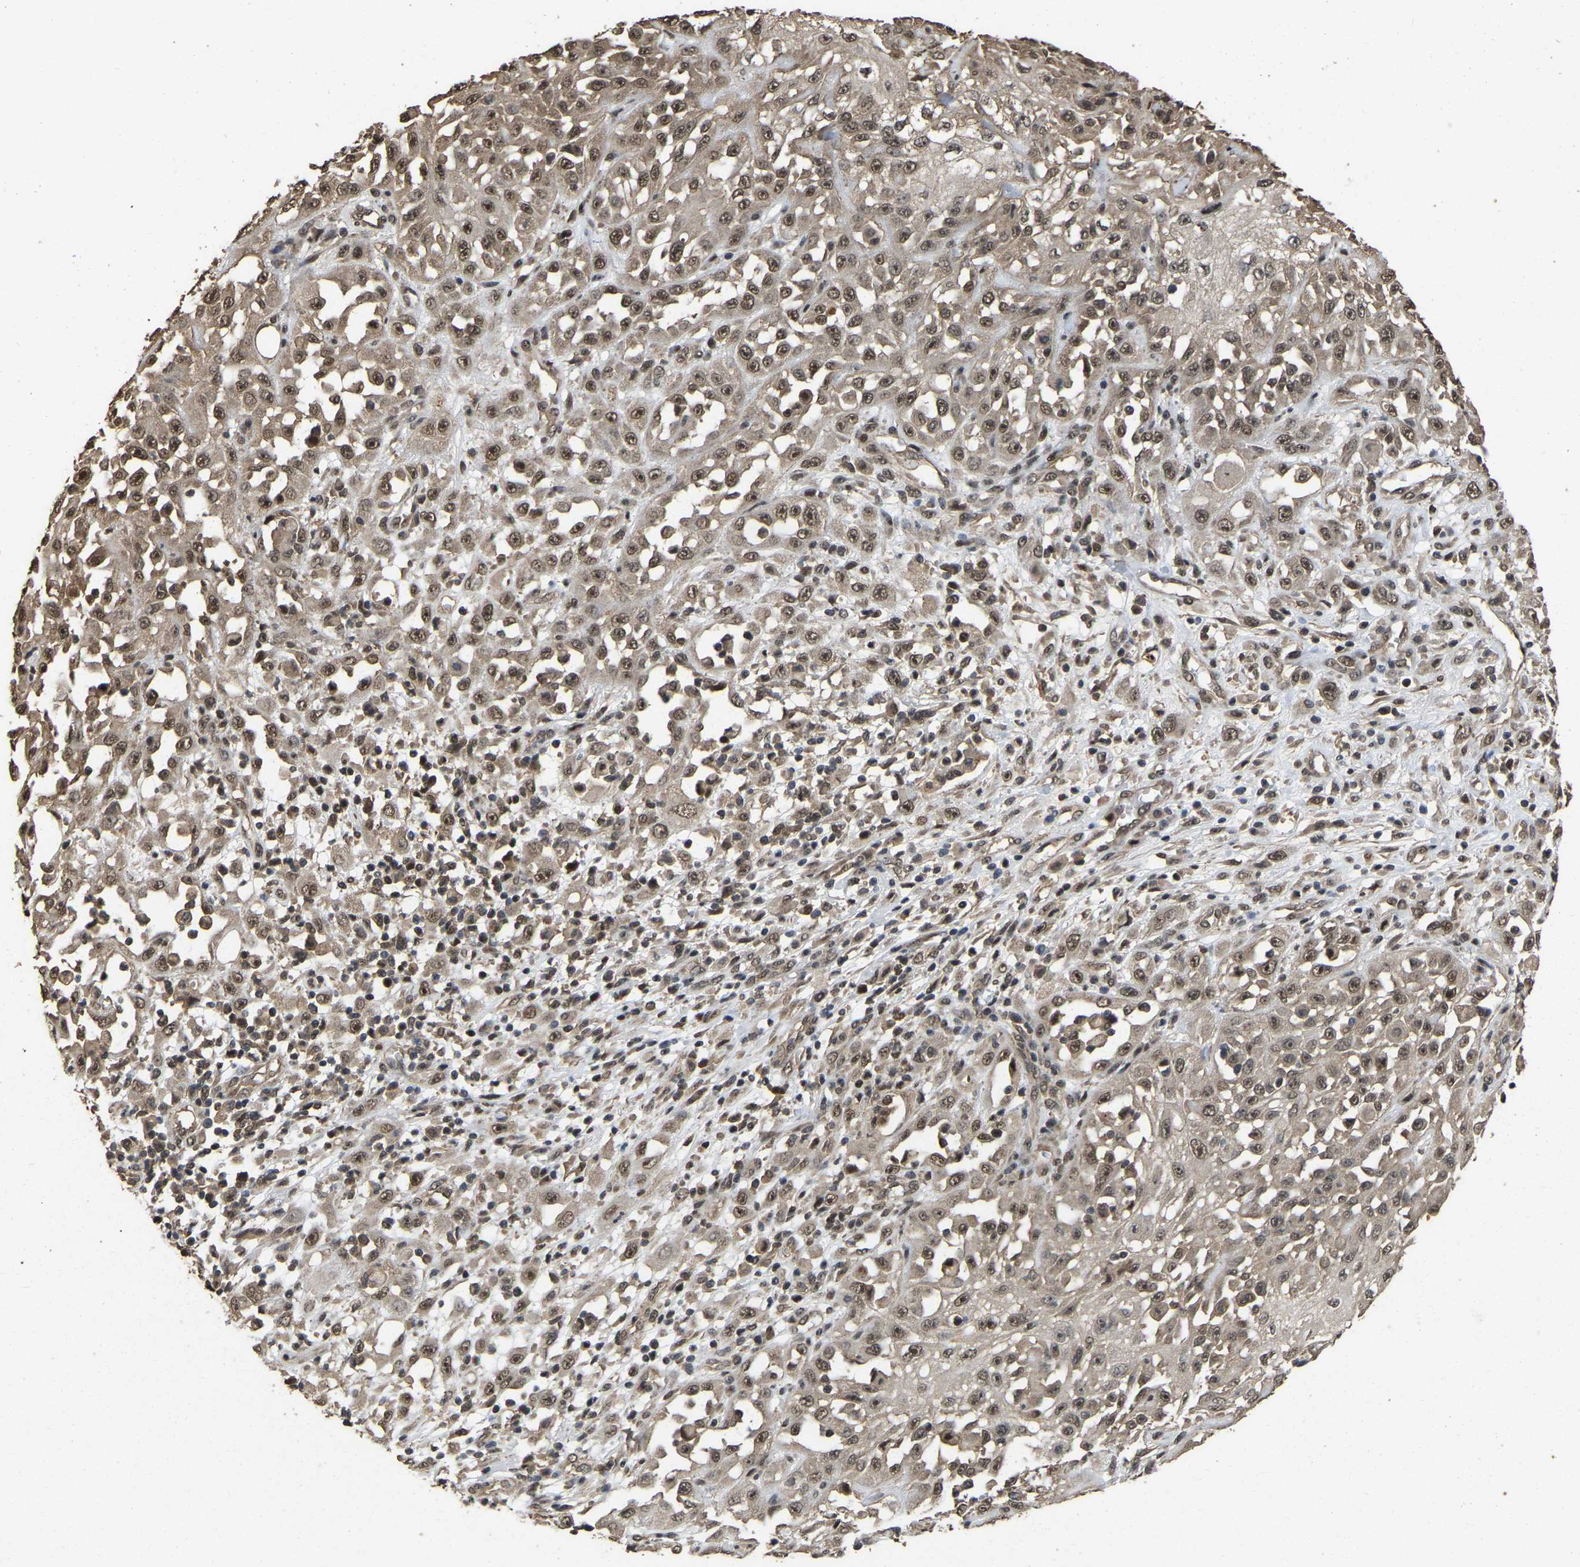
{"staining": {"intensity": "moderate", "quantity": ">75%", "location": "nuclear"}, "tissue": "skin cancer", "cell_type": "Tumor cells", "image_type": "cancer", "snomed": [{"axis": "morphology", "description": "Squamous cell carcinoma, NOS"}, {"axis": "morphology", "description": "Squamous cell carcinoma, metastatic, NOS"}, {"axis": "topography", "description": "Skin"}, {"axis": "topography", "description": "Lymph node"}], "caption": "Immunohistochemical staining of human metastatic squamous cell carcinoma (skin) displays medium levels of moderate nuclear staining in about >75% of tumor cells. Ihc stains the protein of interest in brown and the nuclei are stained blue.", "gene": "ARHGAP23", "patient": {"sex": "male", "age": 75}}